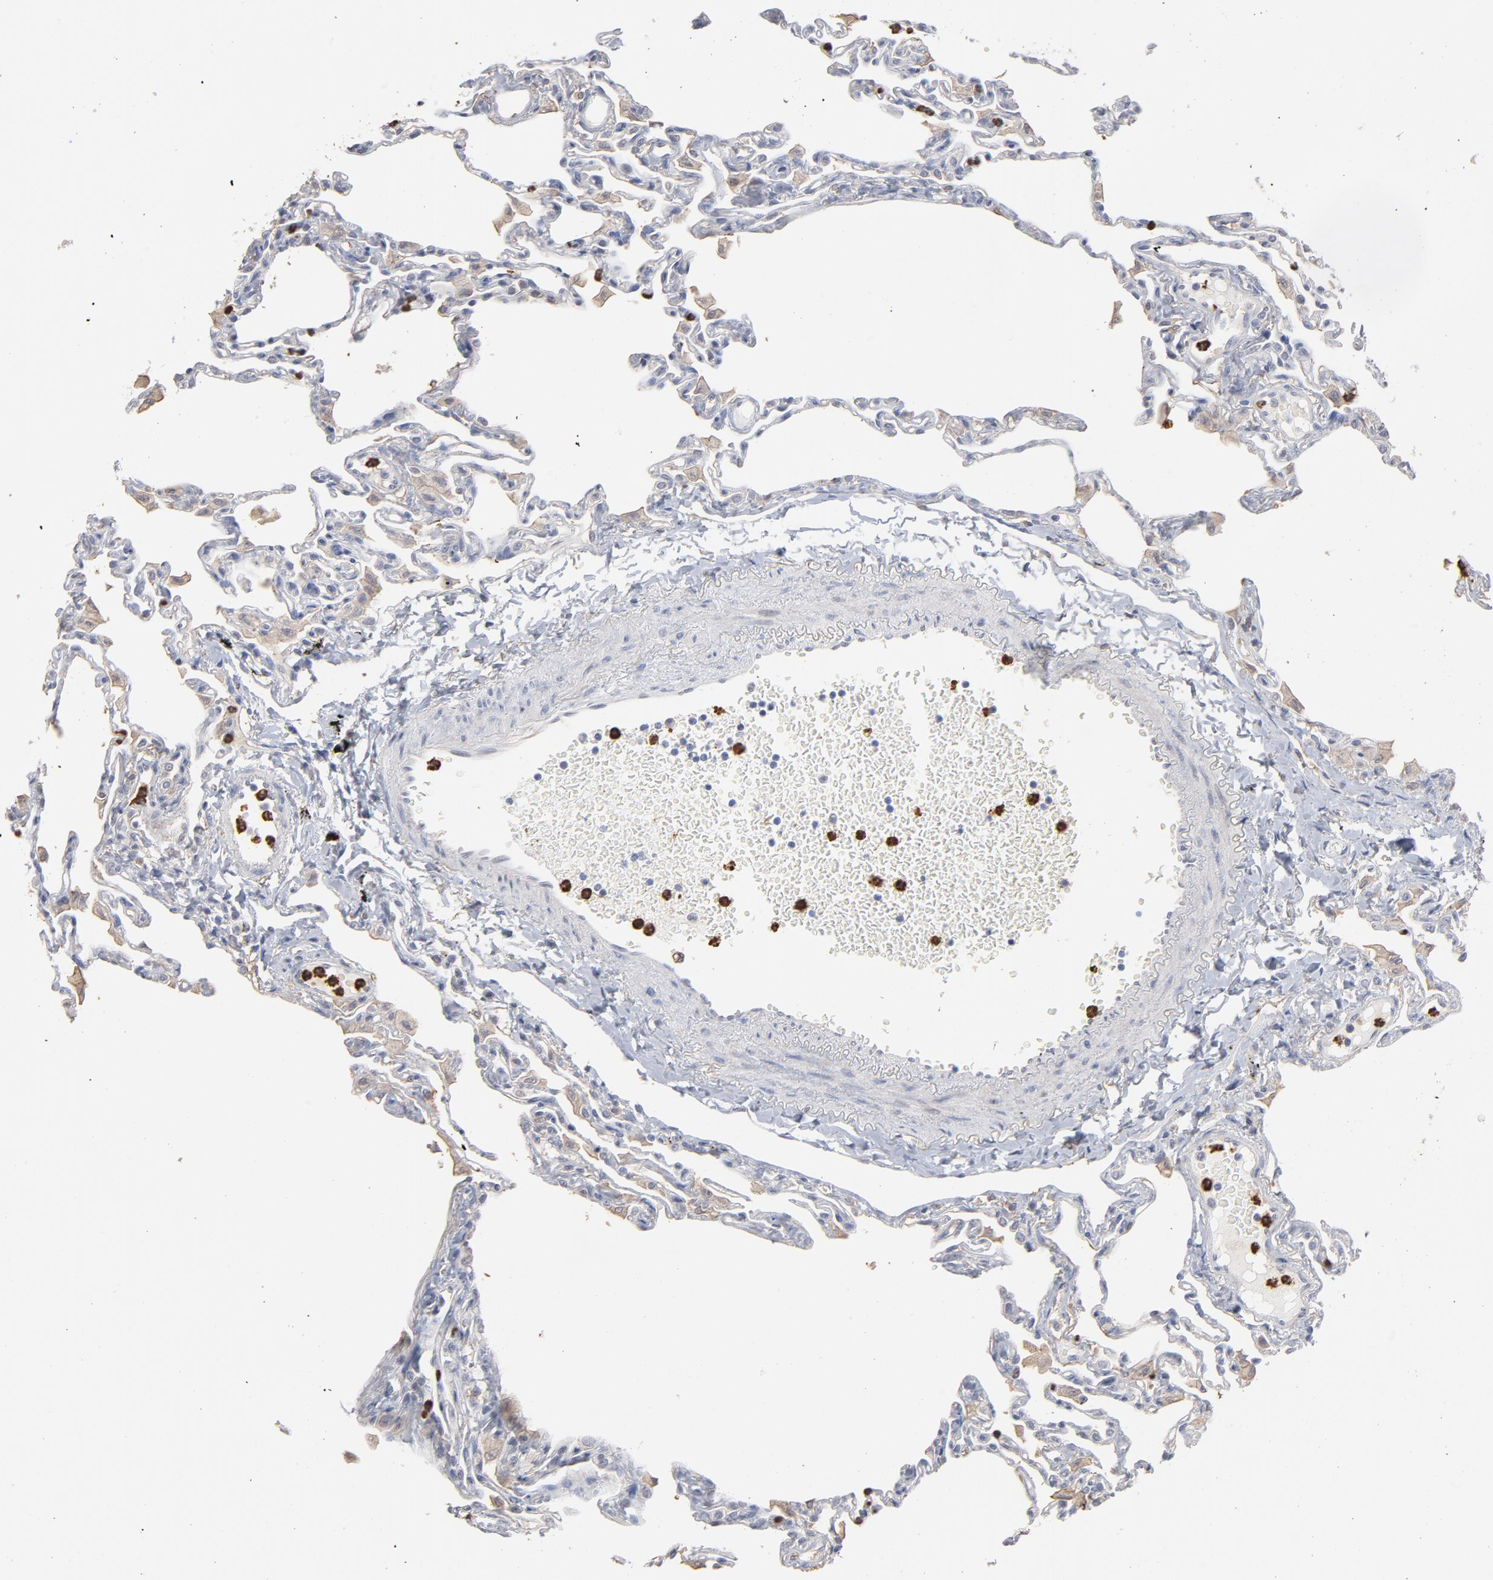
{"staining": {"intensity": "weak", "quantity": "25%-75%", "location": "nuclear"}, "tissue": "lung", "cell_type": "Alveolar cells", "image_type": "normal", "snomed": [{"axis": "morphology", "description": "Normal tissue, NOS"}, {"axis": "topography", "description": "Lung"}], "caption": "A brown stain labels weak nuclear staining of a protein in alveolar cells of normal lung. Ihc stains the protein in brown and the nuclei are stained blue.", "gene": "PNMA1", "patient": {"sex": "female", "age": 49}}